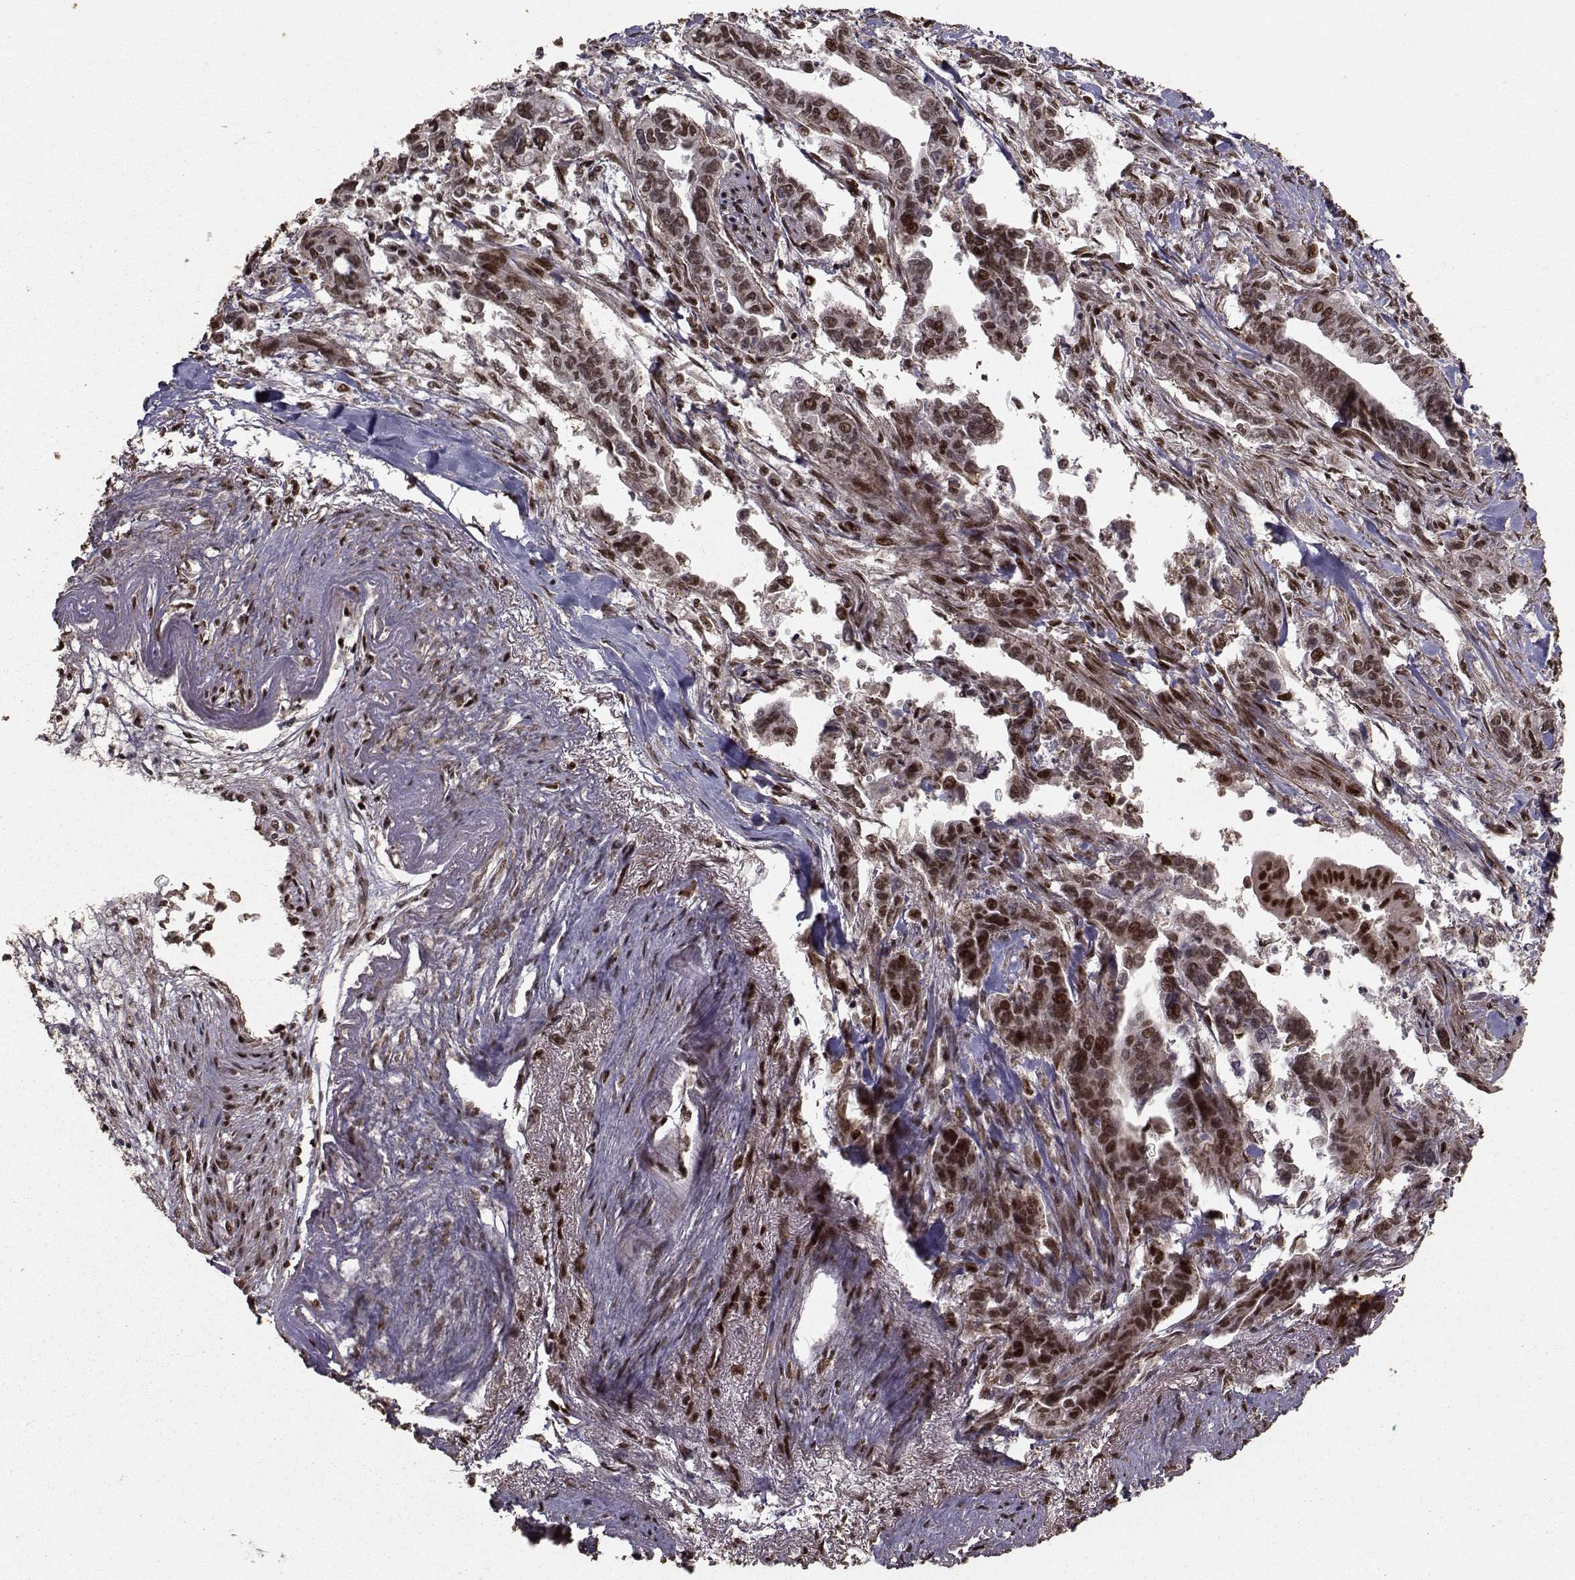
{"staining": {"intensity": "strong", "quantity": ">75%", "location": "nuclear"}, "tissue": "pancreatic cancer", "cell_type": "Tumor cells", "image_type": "cancer", "snomed": [{"axis": "morphology", "description": "Adenocarcinoma, NOS"}, {"axis": "topography", "description": "Pancreas"}], "caption": "Strong nuclear expression for a protein is identified in about >75% of tumor cells of pancreatic adenocarcinoma using immunohistochemistry.", "gene": "SF1", "patient": {"sex": "male", "age": 60}}